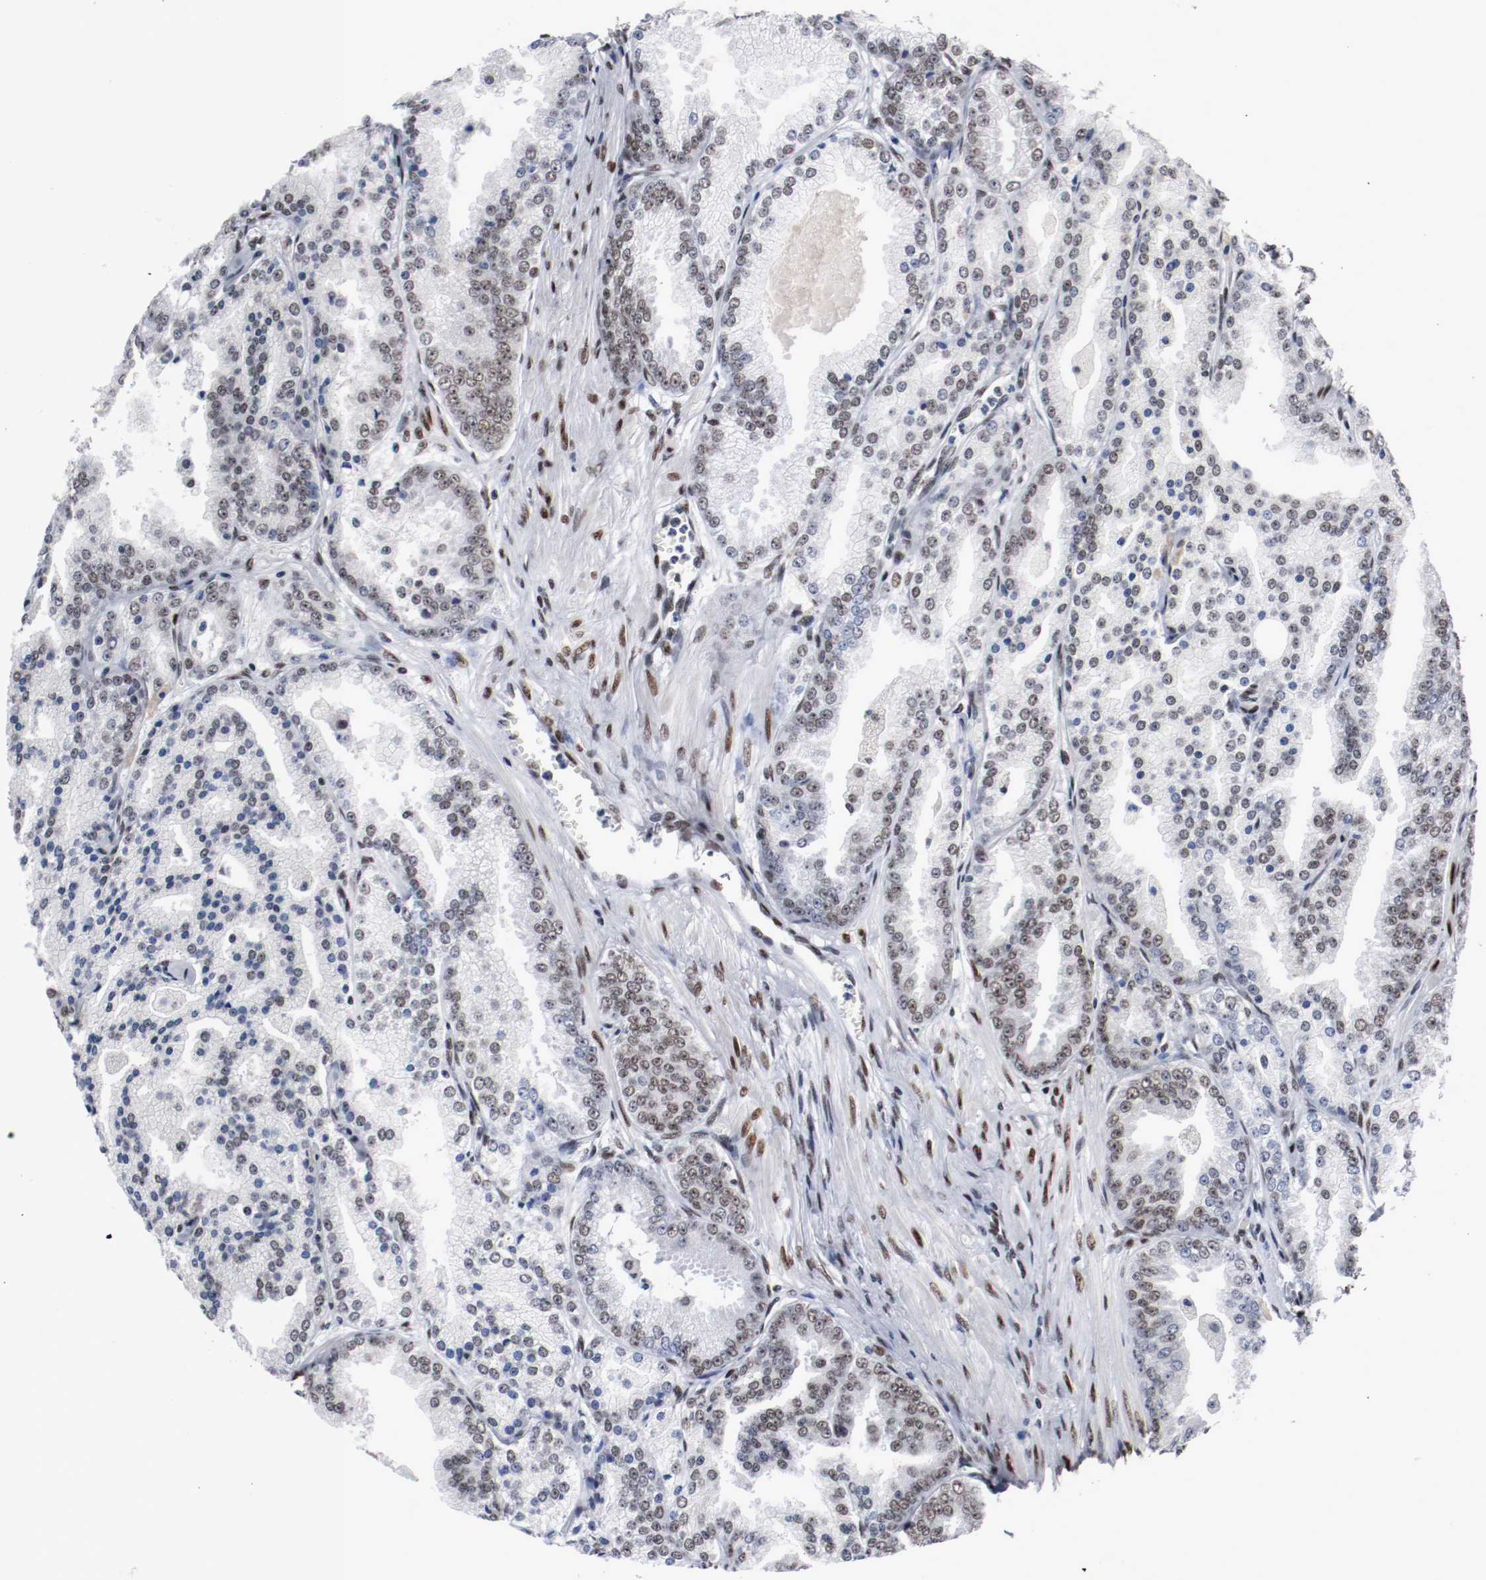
{"staining": {"intensity": "weak", "quantity": "<25%", "location": "nuclear"}, "tissue": "prostate cancer", "cell_type": "Tumor cells", "image_type": "cancer", "snomed": [{"axis": "morphology", "description": "Adenocarcinoma, High grade"}, {"axis": "topography", "description": "Prostate"}], "caption": "High magnification brightfield microscopy of prostate cancer (adenocarcinoma (high-grade)) stained with DAB (brown) and counterstained with hematoxylin (blue): tumor cells show no significant staining. (DAB immunohistochemistry, high magnification).", "gene": "MEF2D", "patient": {"sex": "male", "age": 61}}